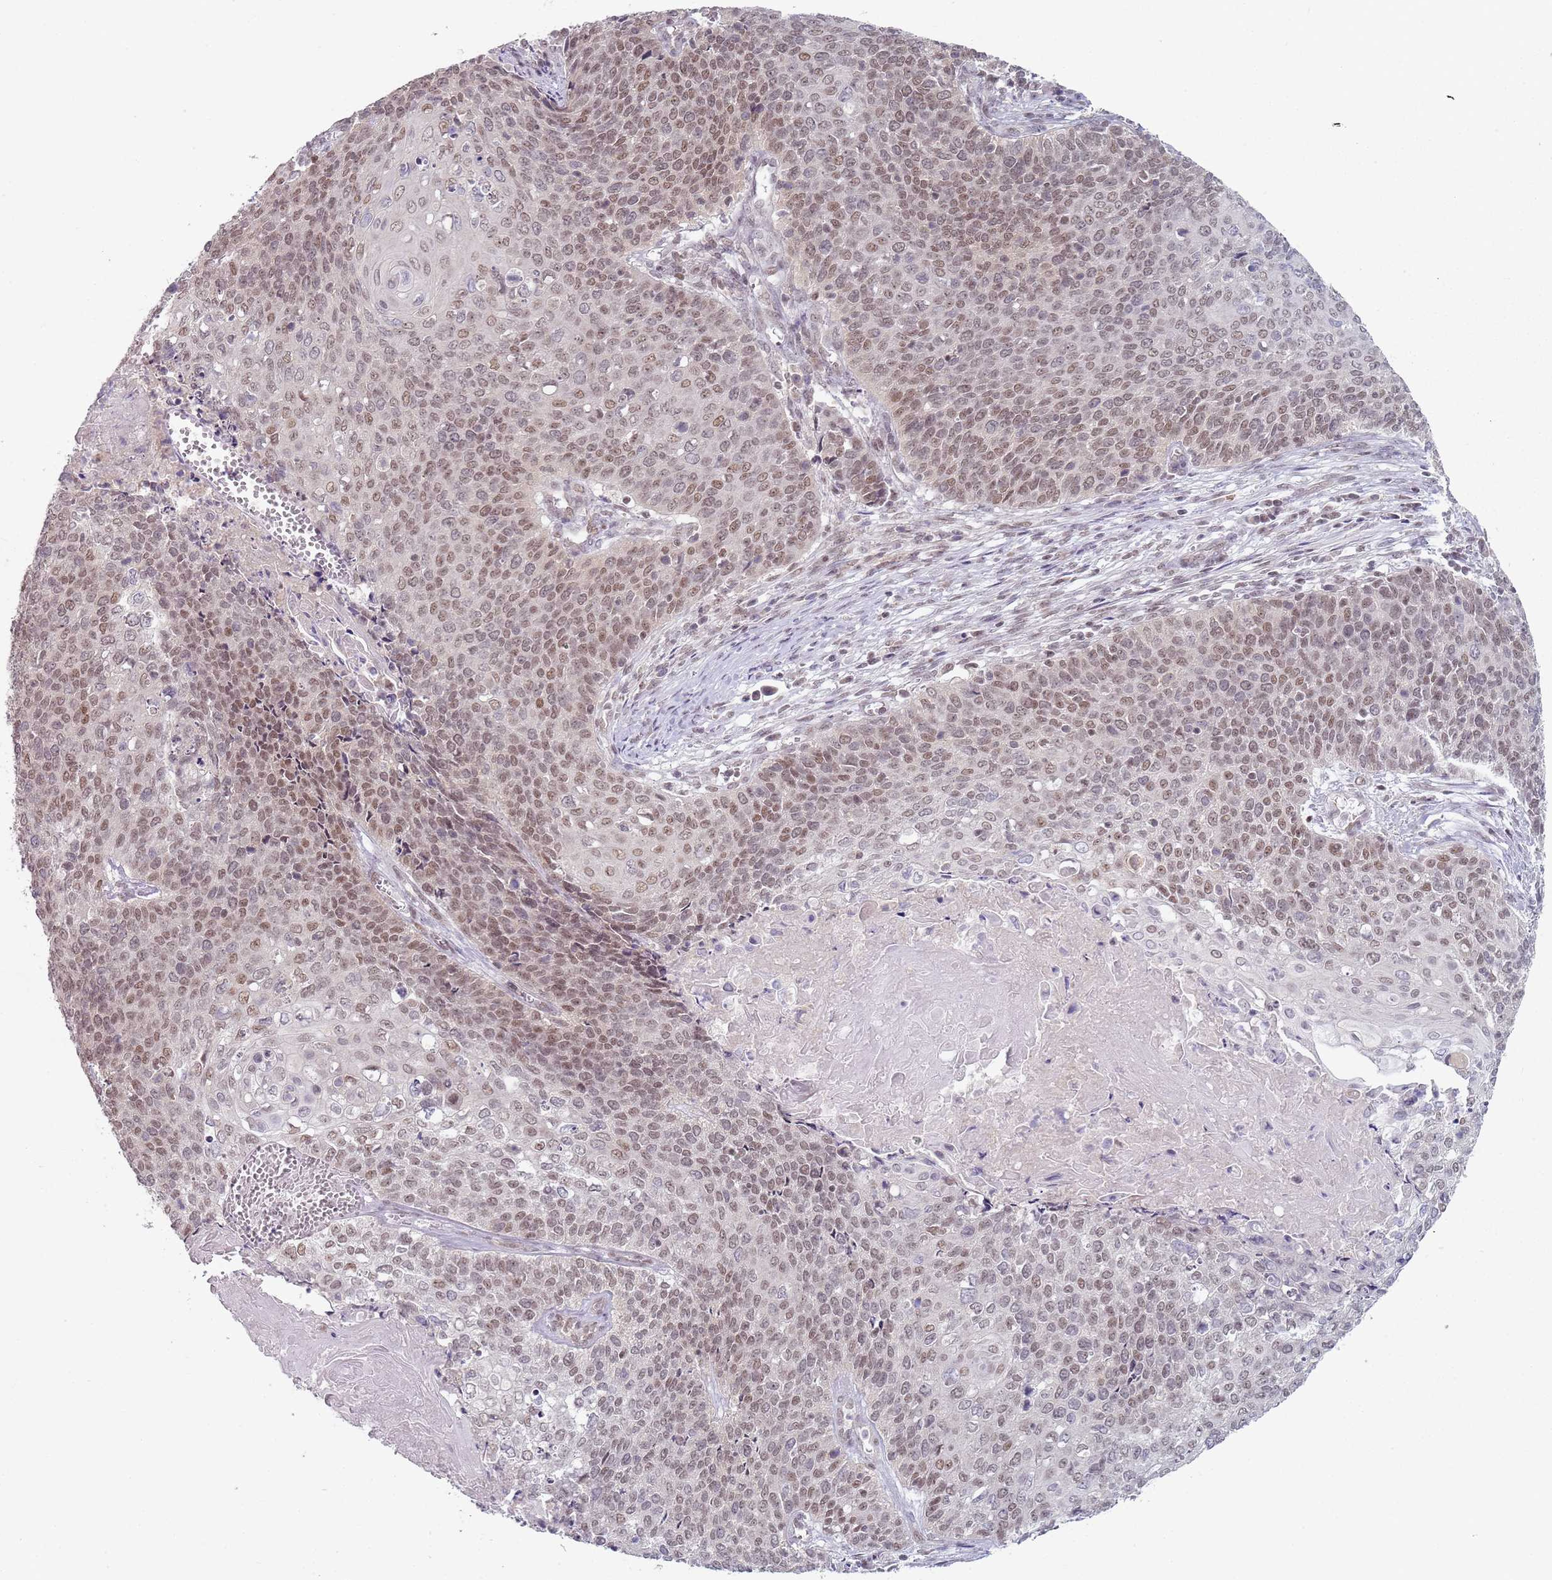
{"staining": {"intensity": "moderate", "quantity": ">75%", "location": "nuclear"}, "tissue": "cervical cancer", "cell_type": "Tumor cells", "image_type": "cancer", "snomed": [{"axis": "morphology", "description": "Squamous cell carcinoma, NOS"}, {"axis": "topography", "description": "Cervix"}], "caption": "Protein expression analysis of squamous cell carcinoma (cervical) displays moderate nuclear positivity in about >75% of tumor cells.", "gene": "SMARCAL1", "patient": {"sex": "female", "age": 39}}